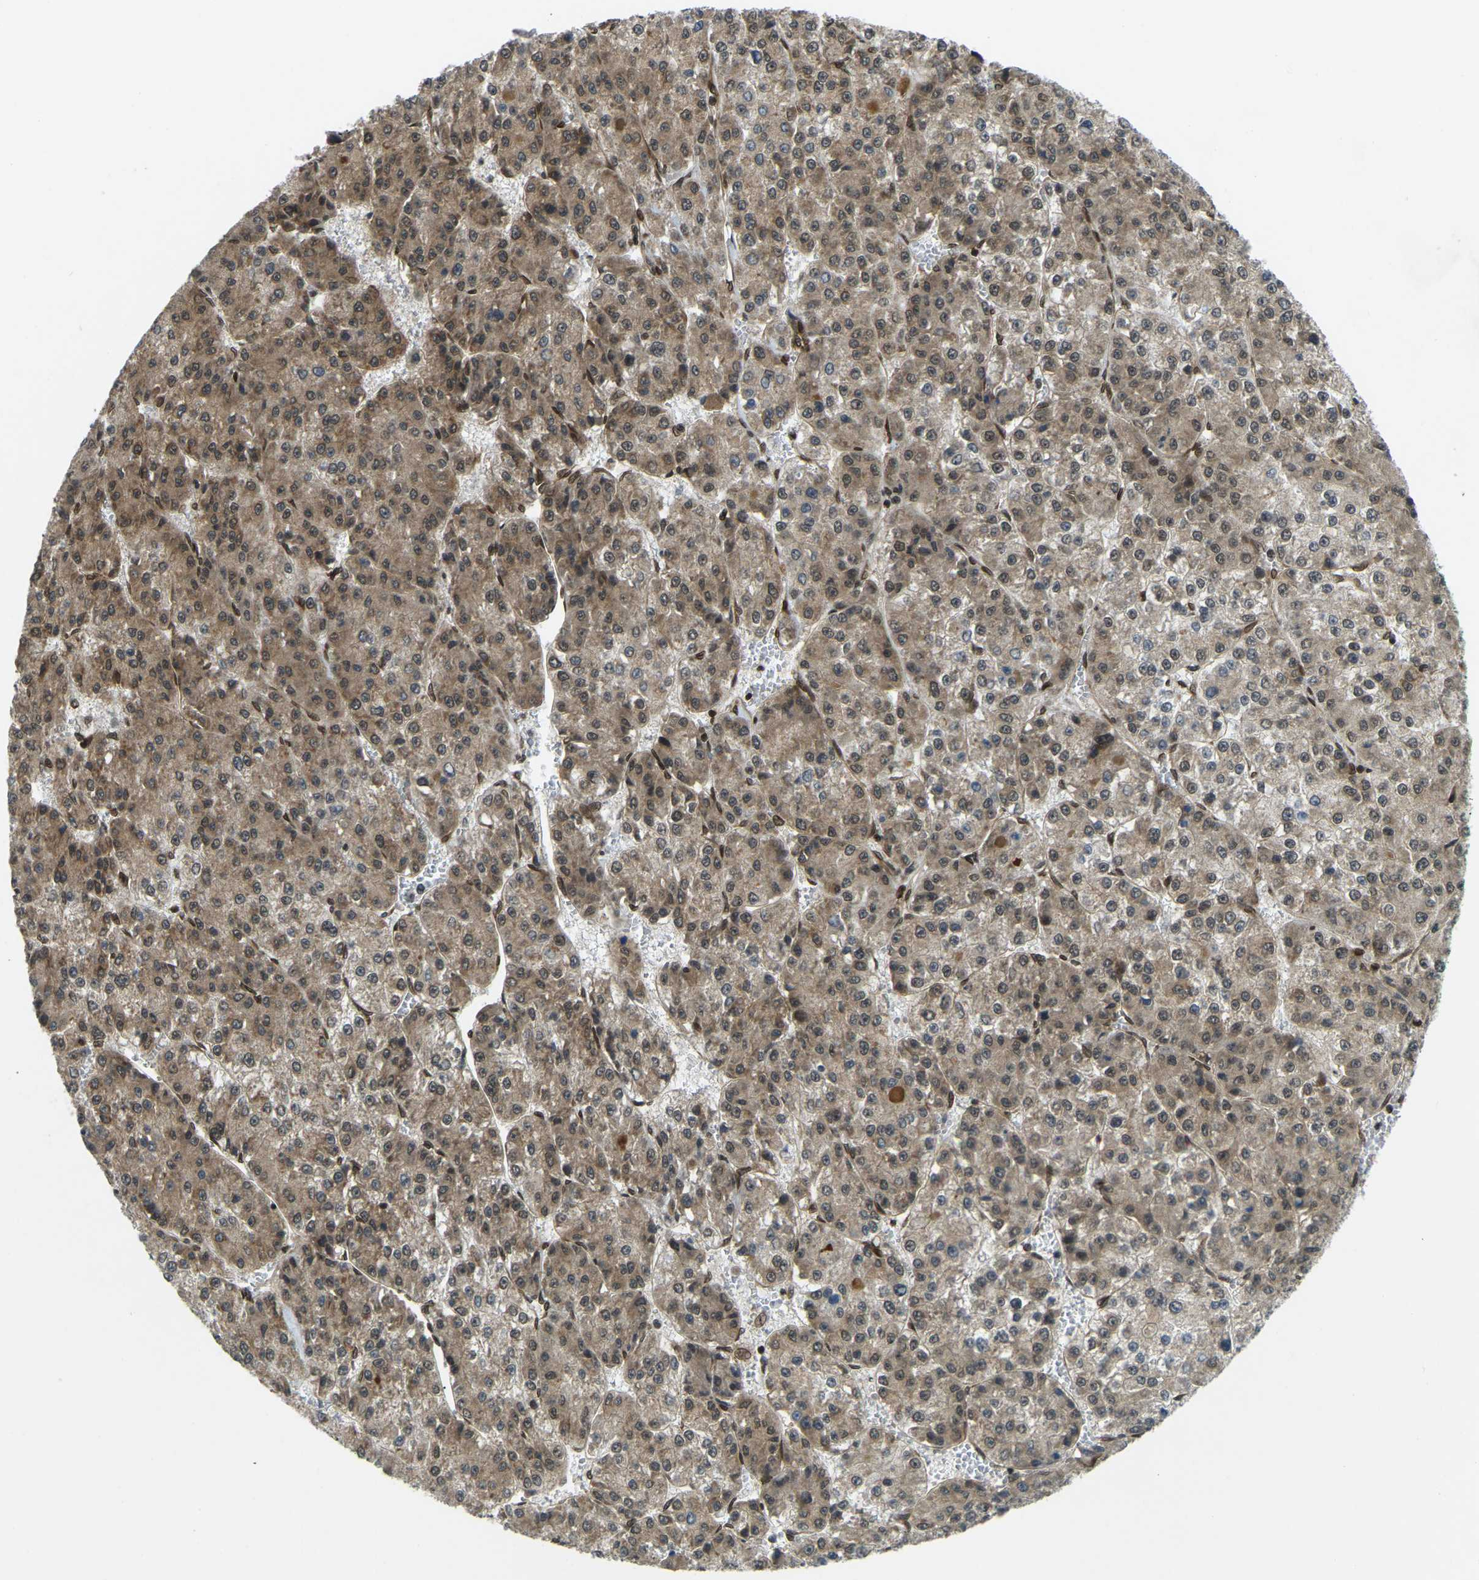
{"staining": {"intensity": "moderate", "quantity": ">75%", "location": "cytoplasmic/membranous"}, "tissue": "liver cancer", "cell_type": "Tumor cells", "image_type": "cancer", "snomed": [{"axis": "morphology", "description": "Carcinoma, Hepatocellular, NOS"}, {"axis": "topography", "description": "Liver"}], "caption": "Protein analysis of hepatocellular carcinoma (liver) tissue demonstrates moderate cytoplasmic/membranous positivity in approximately >75% of tumor cells. Using DAB (brown) and hematoxylin (blue) stains, captured at high magnification using brightfield microscopy.", "gene": "SYNE1", "patient": {"sex": "female", "age": 73}}